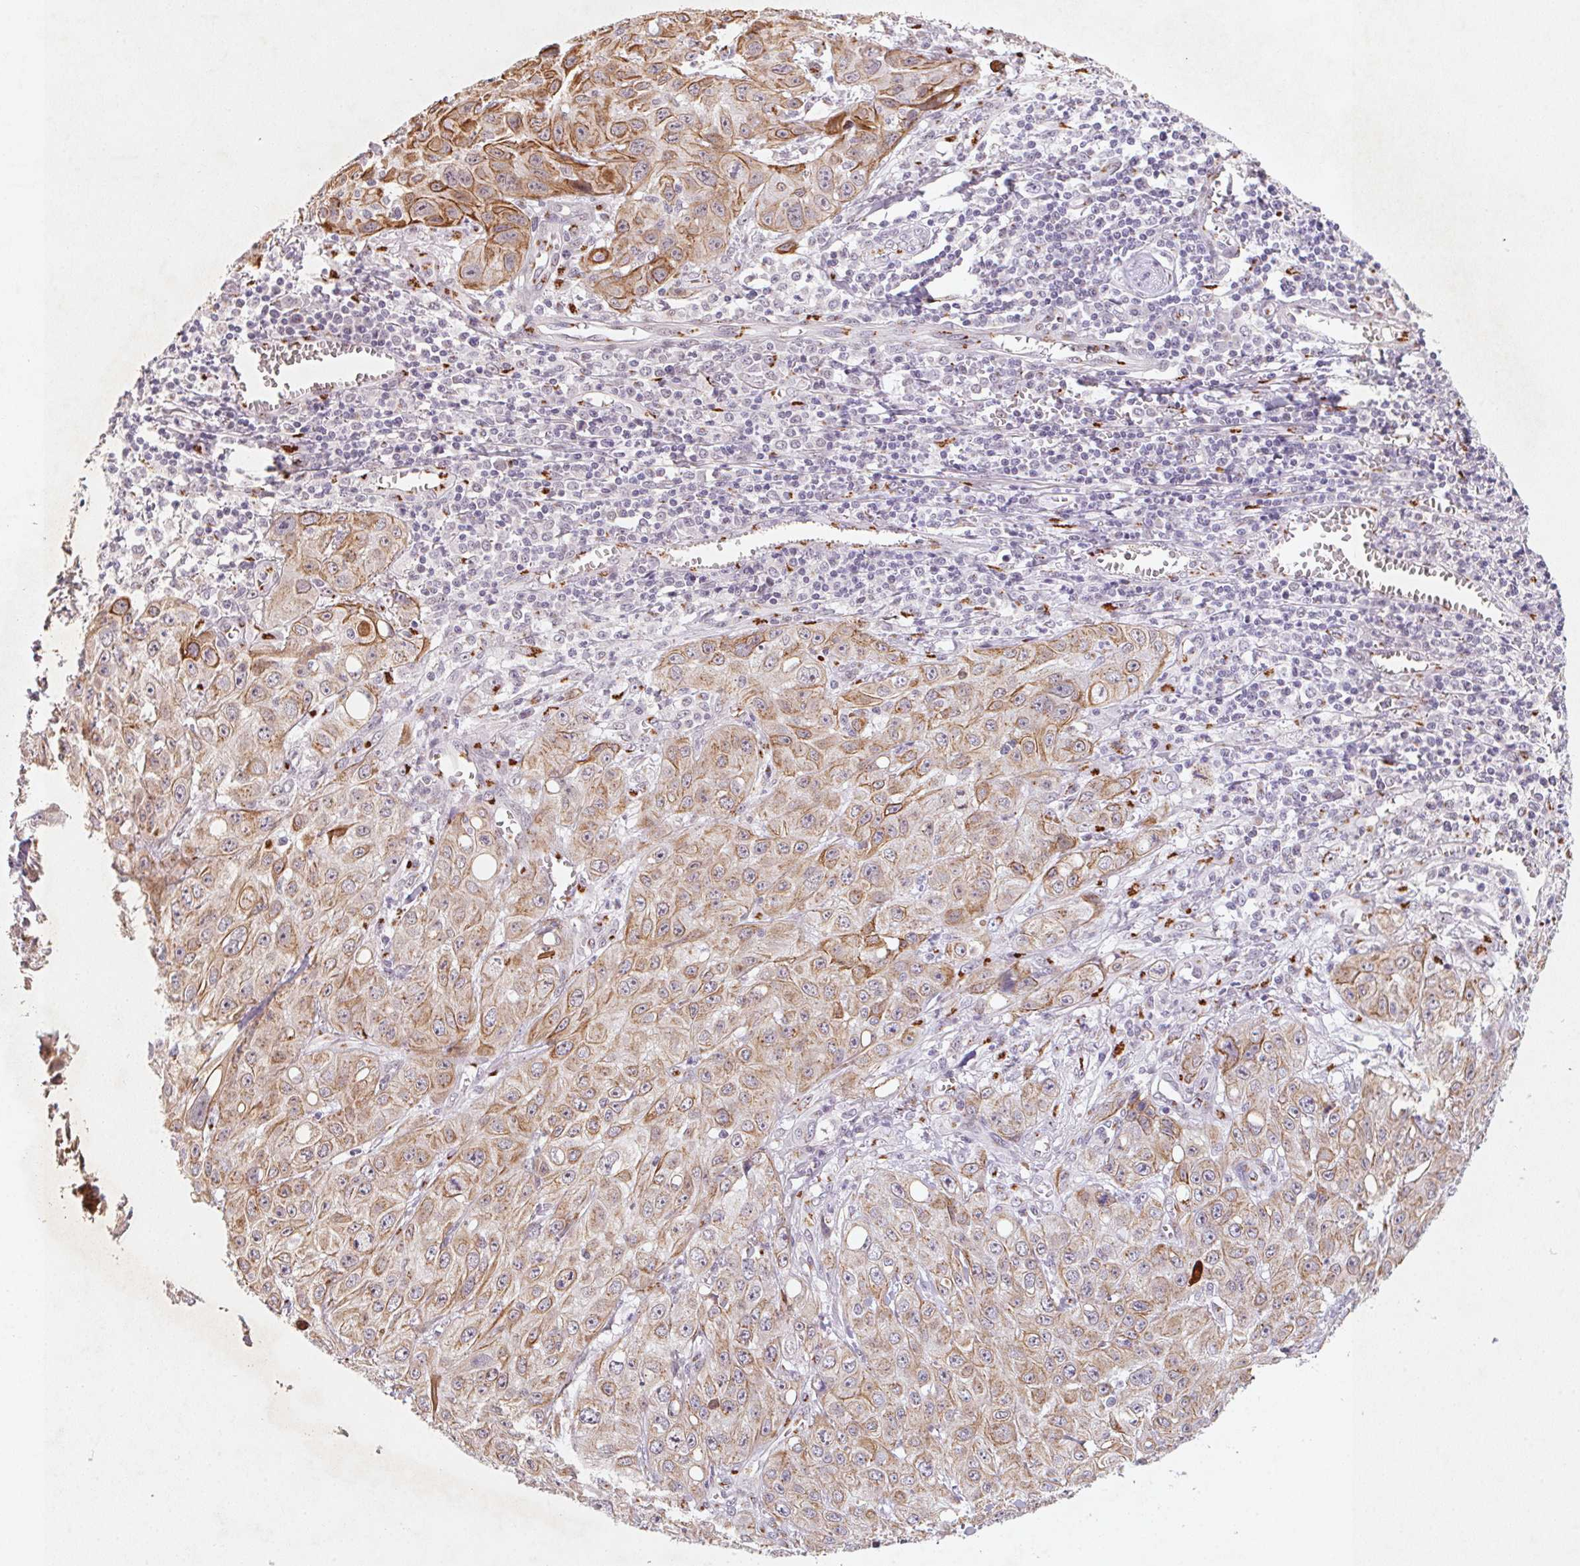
{"staining": {"intensity": "moderate", "quantity": ">75%", "location": "cytoplasmic/membranous"}, "tissue": "skin cancer", "cell_type": "Tumor cells", "image_type": "cancer", "snomed": [{"axis": "morphology", "description": "Squamous cell carcinoma, NOS"}, {"axis": "topography", "description": "Skin"}, {"axis": "topography", "description": "Vulva"}], "caption": "Immunohistochemistry of squamous cell carcinoma (skin) demonstrates medium levels of moderate cytoplasmic/membranous staining in about >75% of tumor cells. (DAB (3,3'-diaminobenzidine) IHC with brightfield microscopy, high magnification).", "gene": "RAB22A", "patient": {"sex": "female", "age": 71}}